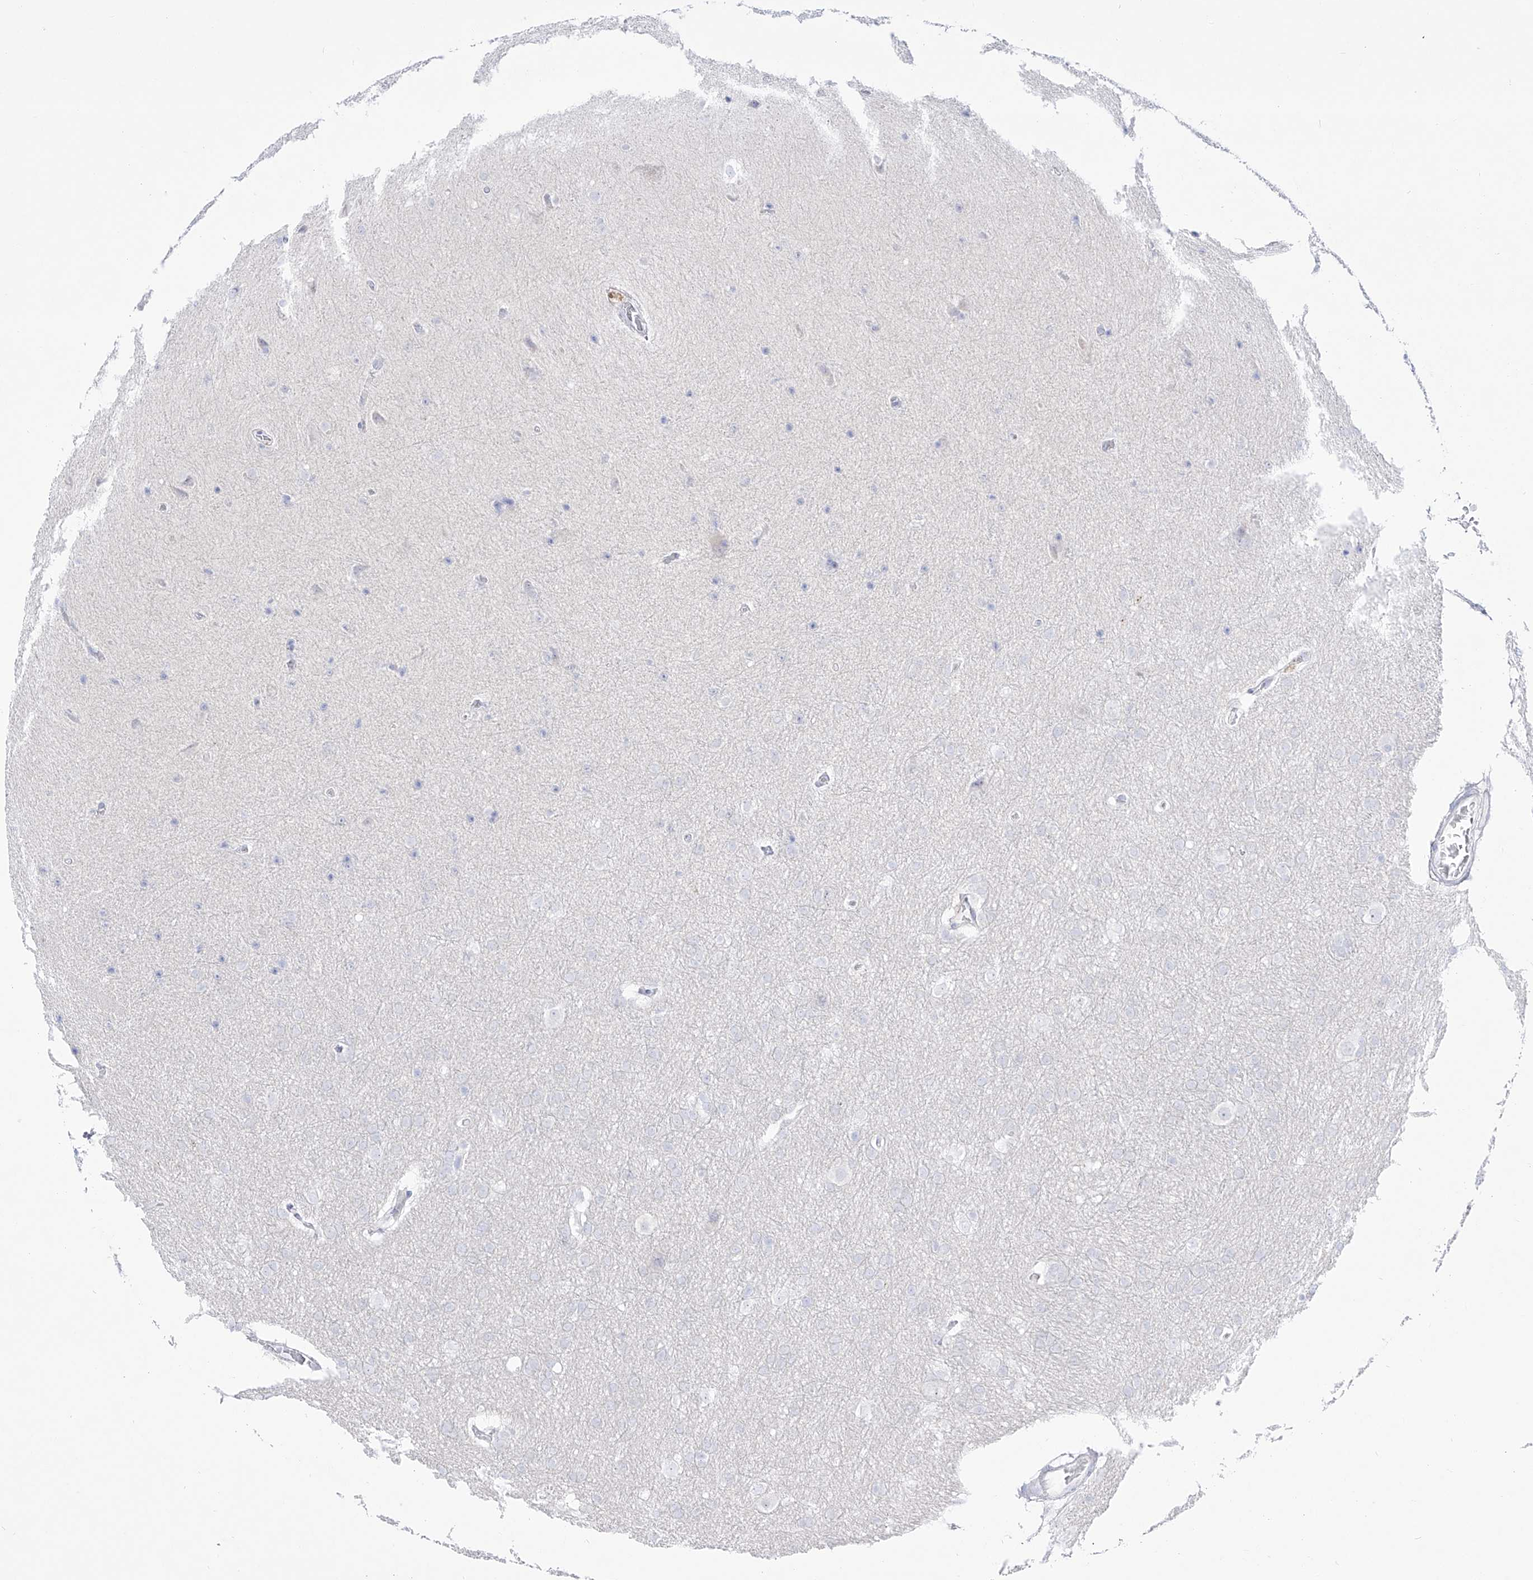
{"staining": {"intensity": "negative", "quantity": "none", "location": "none"}, "tissue": "glioma", "cell_type": "Tumor cells", "image_type": "cancer", "snomed": [{"axis": "morphology", "description": "Glioma, malignant, Low grade"}, {"axis": "topography", "description": "Brain"}], "caption": "The image exhibits no significant staining in tumor cells of malignant glioma (low-grade).", "gene": "DMKN", "patient": {"sex": "female", "age": 37}}